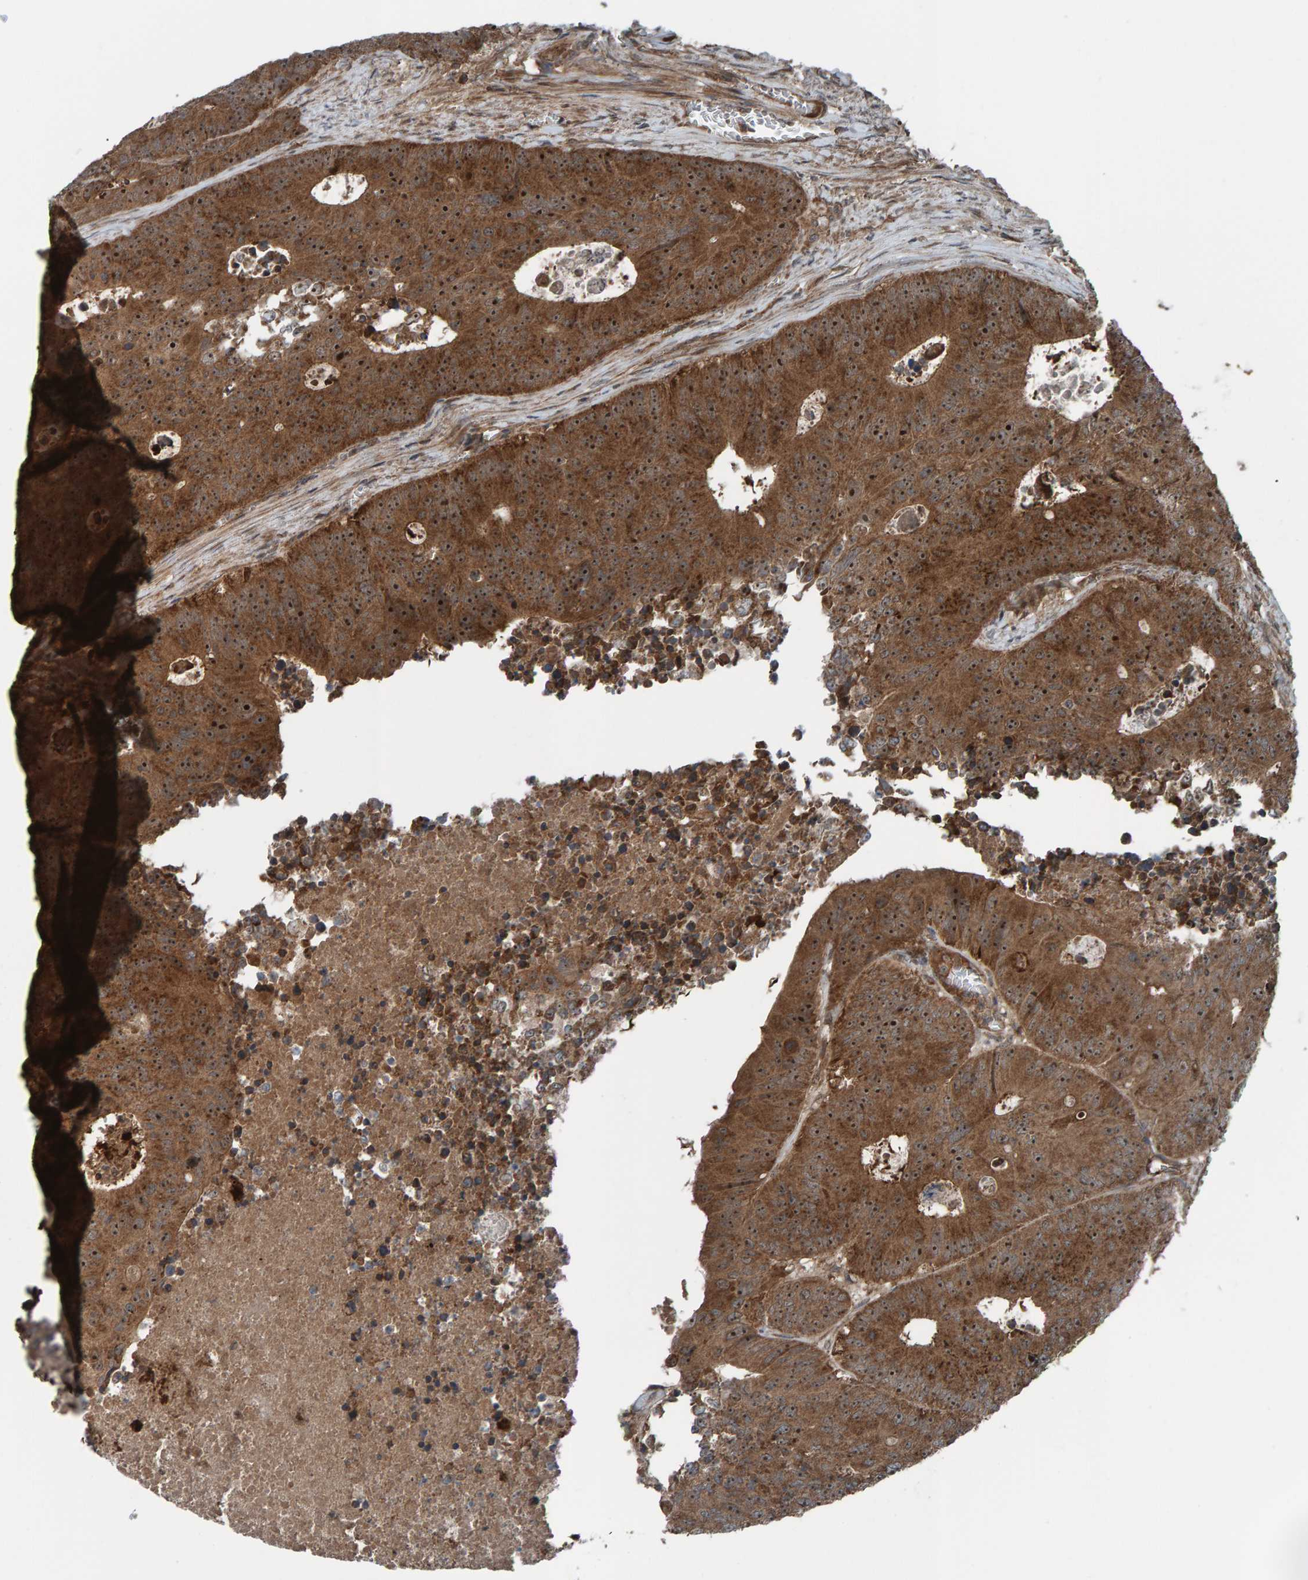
{"staining": {"intensity": "moderate", "quantity": ">75%", "location": "cytoplasmic/membranous,nuclear"}, "tissue": "colorectal cancer", "cell_type": "Tumor cells", "image_type": "cancer", "snomed": [{"axis": "morphology", "description": "Adenocarcinoma, NOS"}, {"axis": "topography", "description": "Colon"}], "caption": "Tumor cells demonstrate medium levels of moderate cytoplasmic/membranous and nuclear staining in about >75% of cells in human colorectal cancer.", "gene": "CUEDC1", "patient": {"sex": "male", "age": 87}}